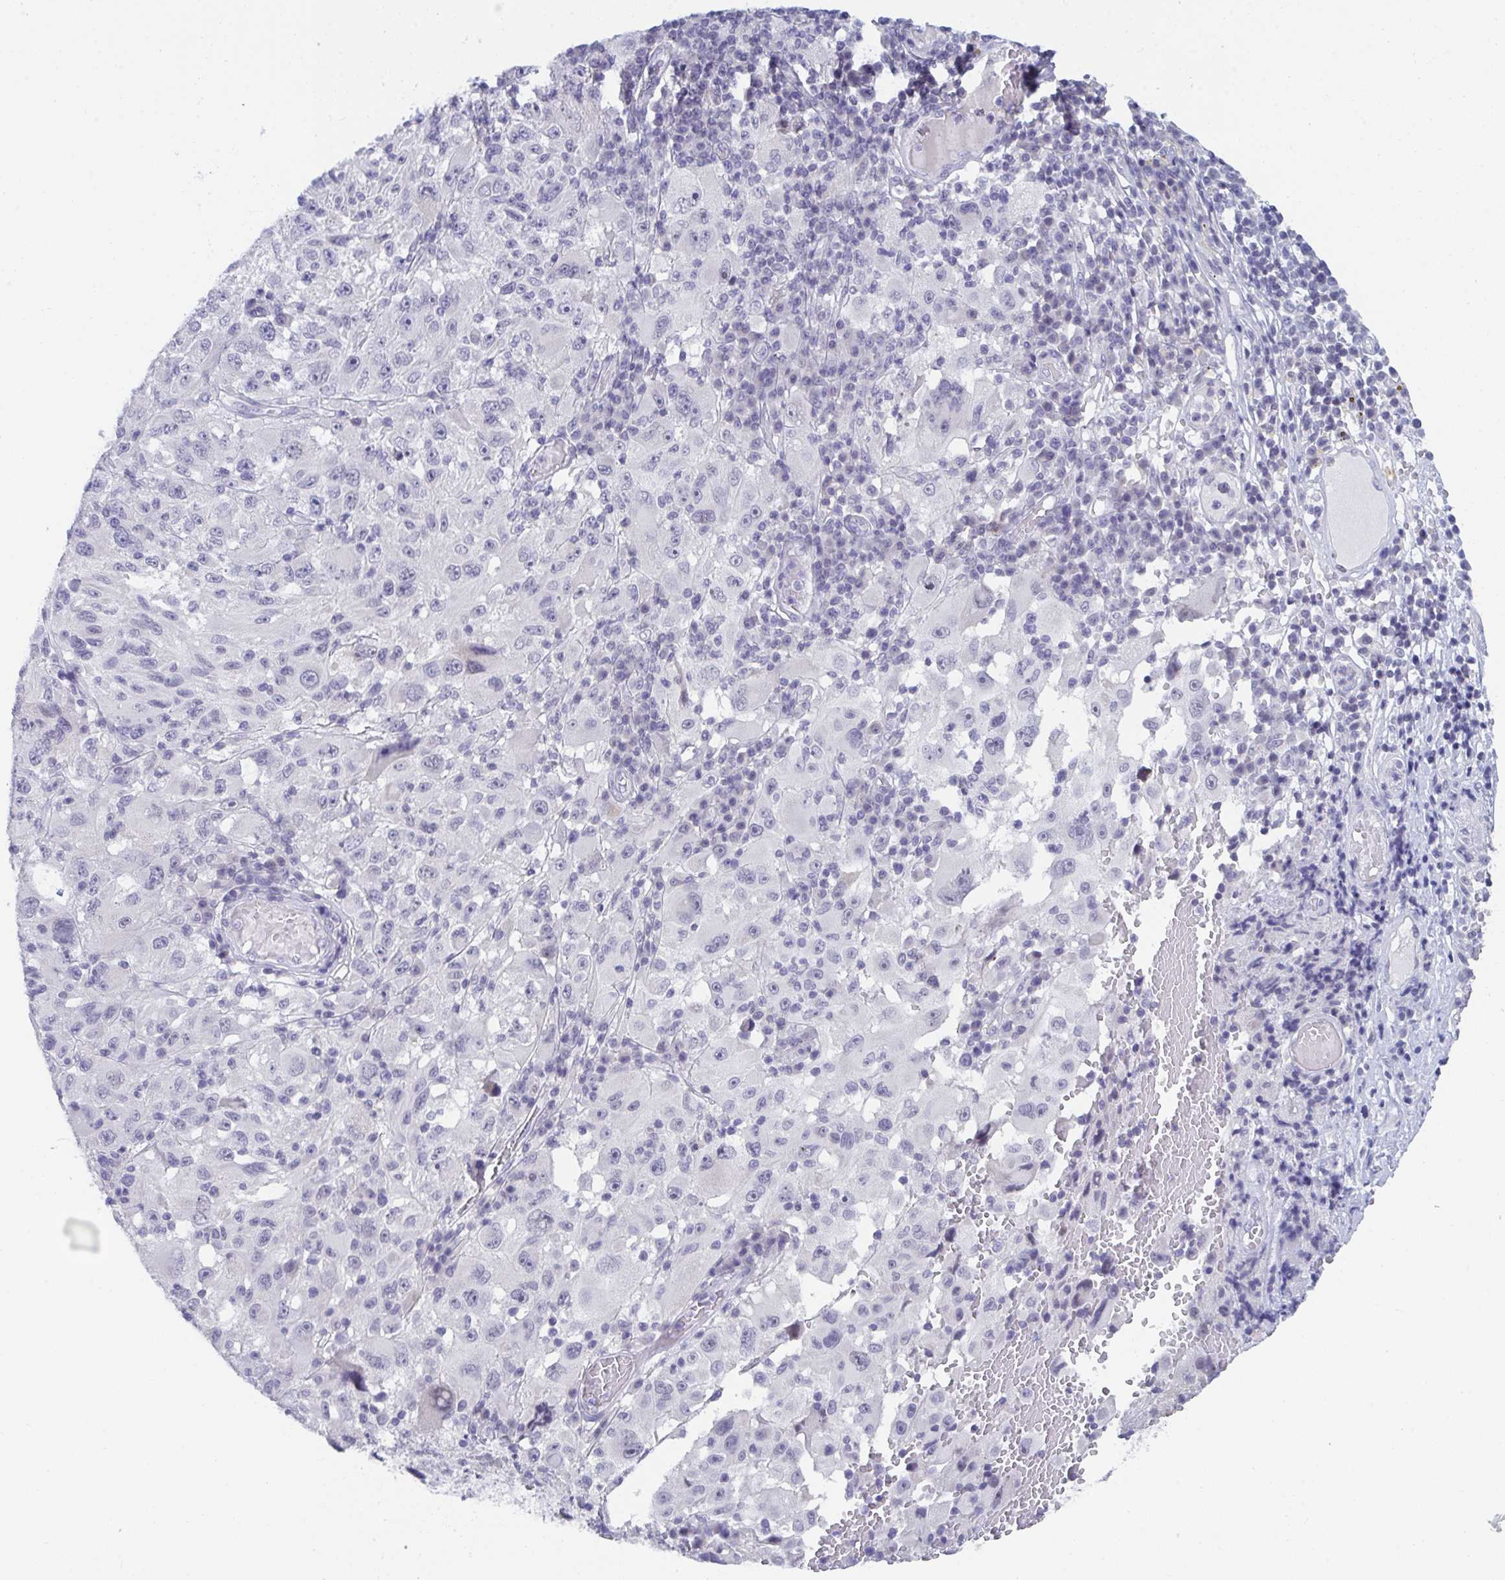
{"staining": {"intensity": "negative", "quantity": "none", "location": "none"}, "tissue": "melanoma", "cell_type": "Tumor cells", "image_type": "cancer", "snomed": [{"axis": "morphology", "description": "Malignant melanoma, NOS"}, {"axis": "topography", "description": "Skin"}], "caption": "The immunohistochemistry (IHC) image has no significant staining in tumor cells of melanoma tissue.", "gene": "BMAL2", "patient": {"sex": "female", "age": 71}}